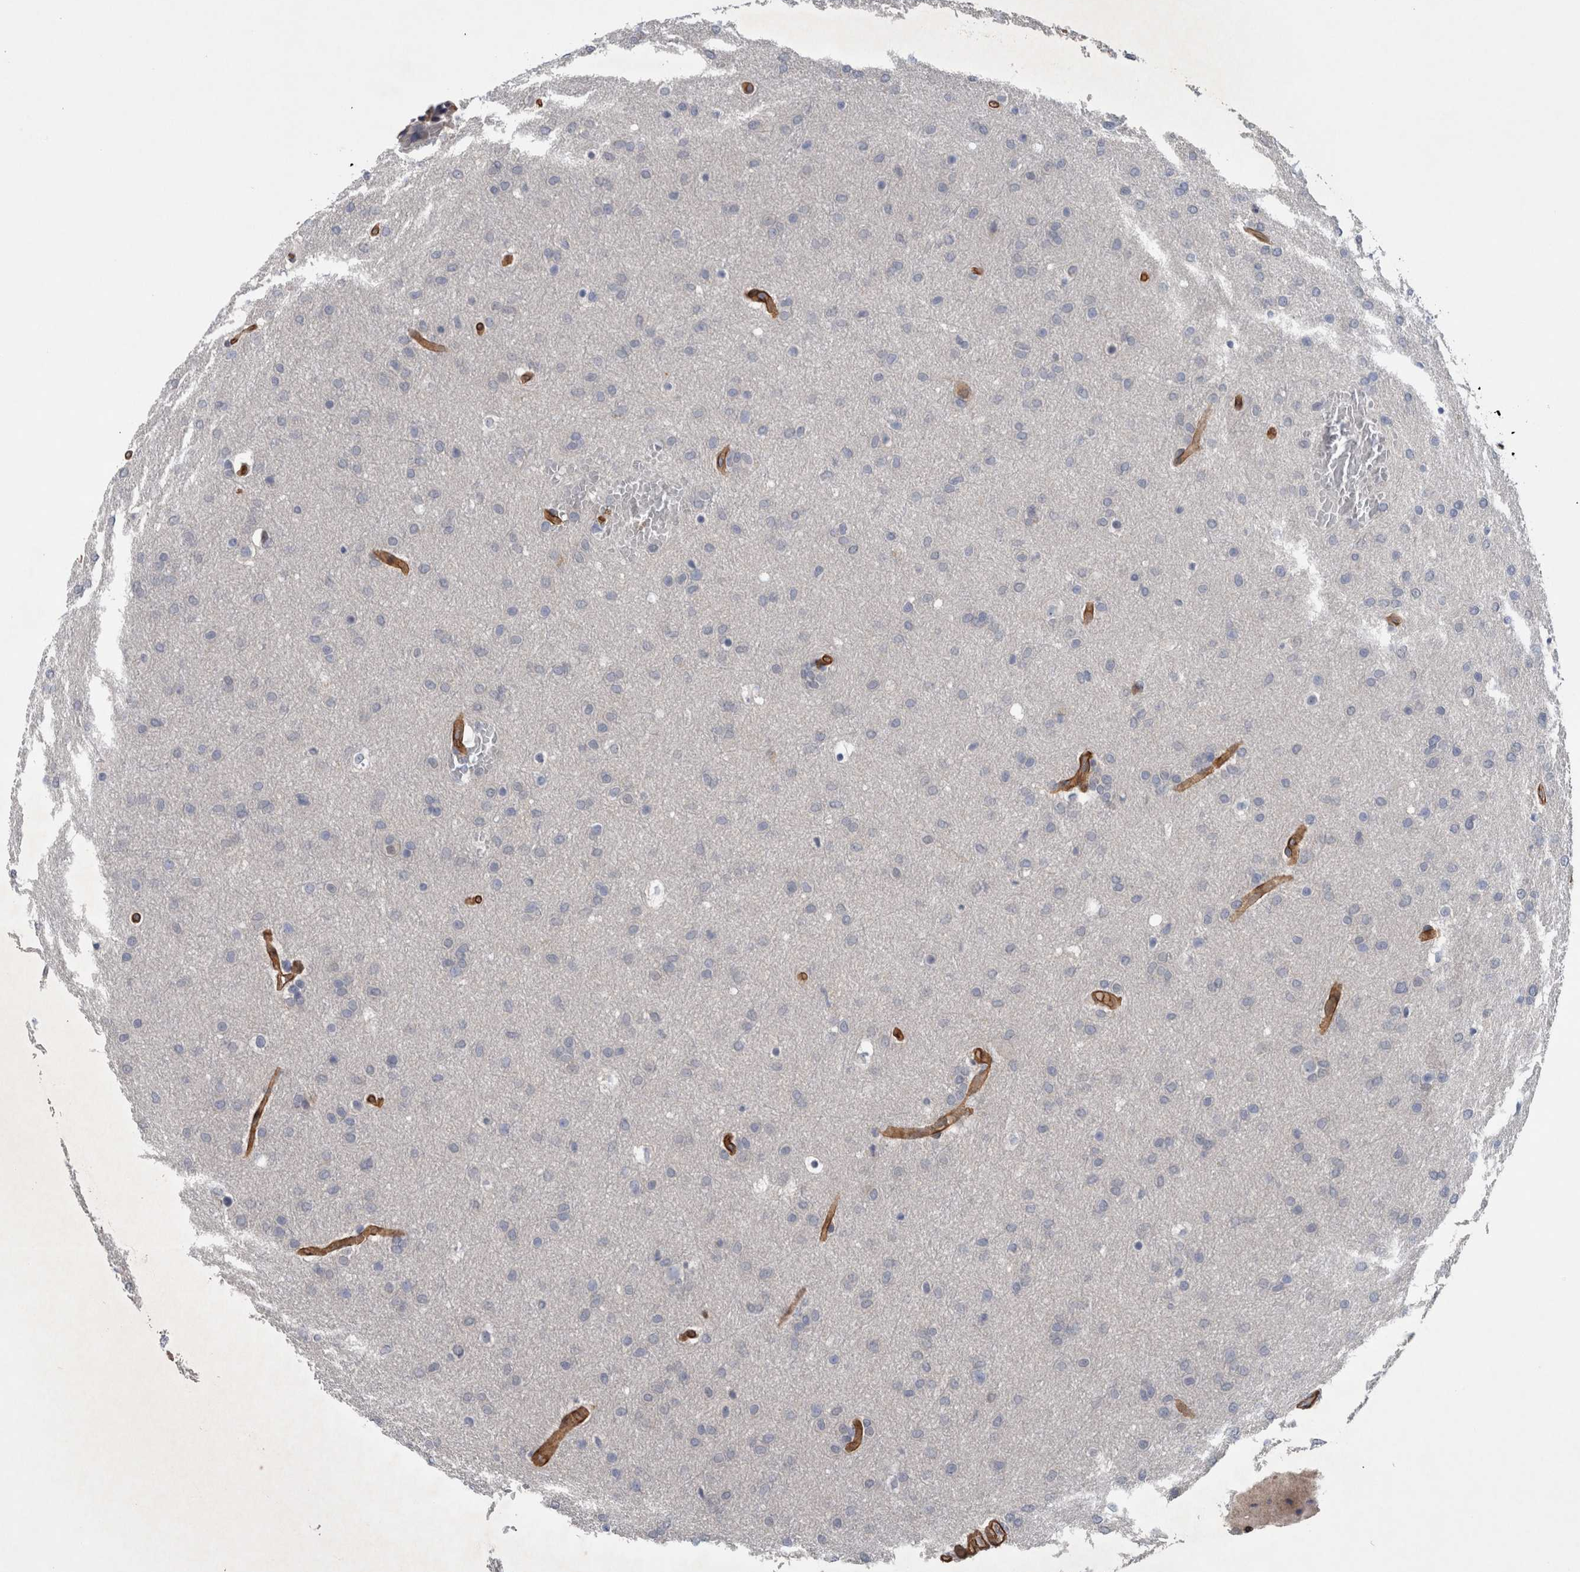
{"staining": {"intensity": "negative", "quantity": "none", "location": "none"}, "tissue": "glioma", "cell_type": "Tumor cells", "image_type": "cancer", "snomed": [{"axis": "morphology", "description": "Glioma, malignant, Low grade"}, {"axis": "topography", "description": "Brain"}], "caption": "The photomicrograph displays no significant positivity in tumor cells of malignant glioma (low-grade).", "gene": "BCAM", "patient": {"sex": "female", "age": 37}}